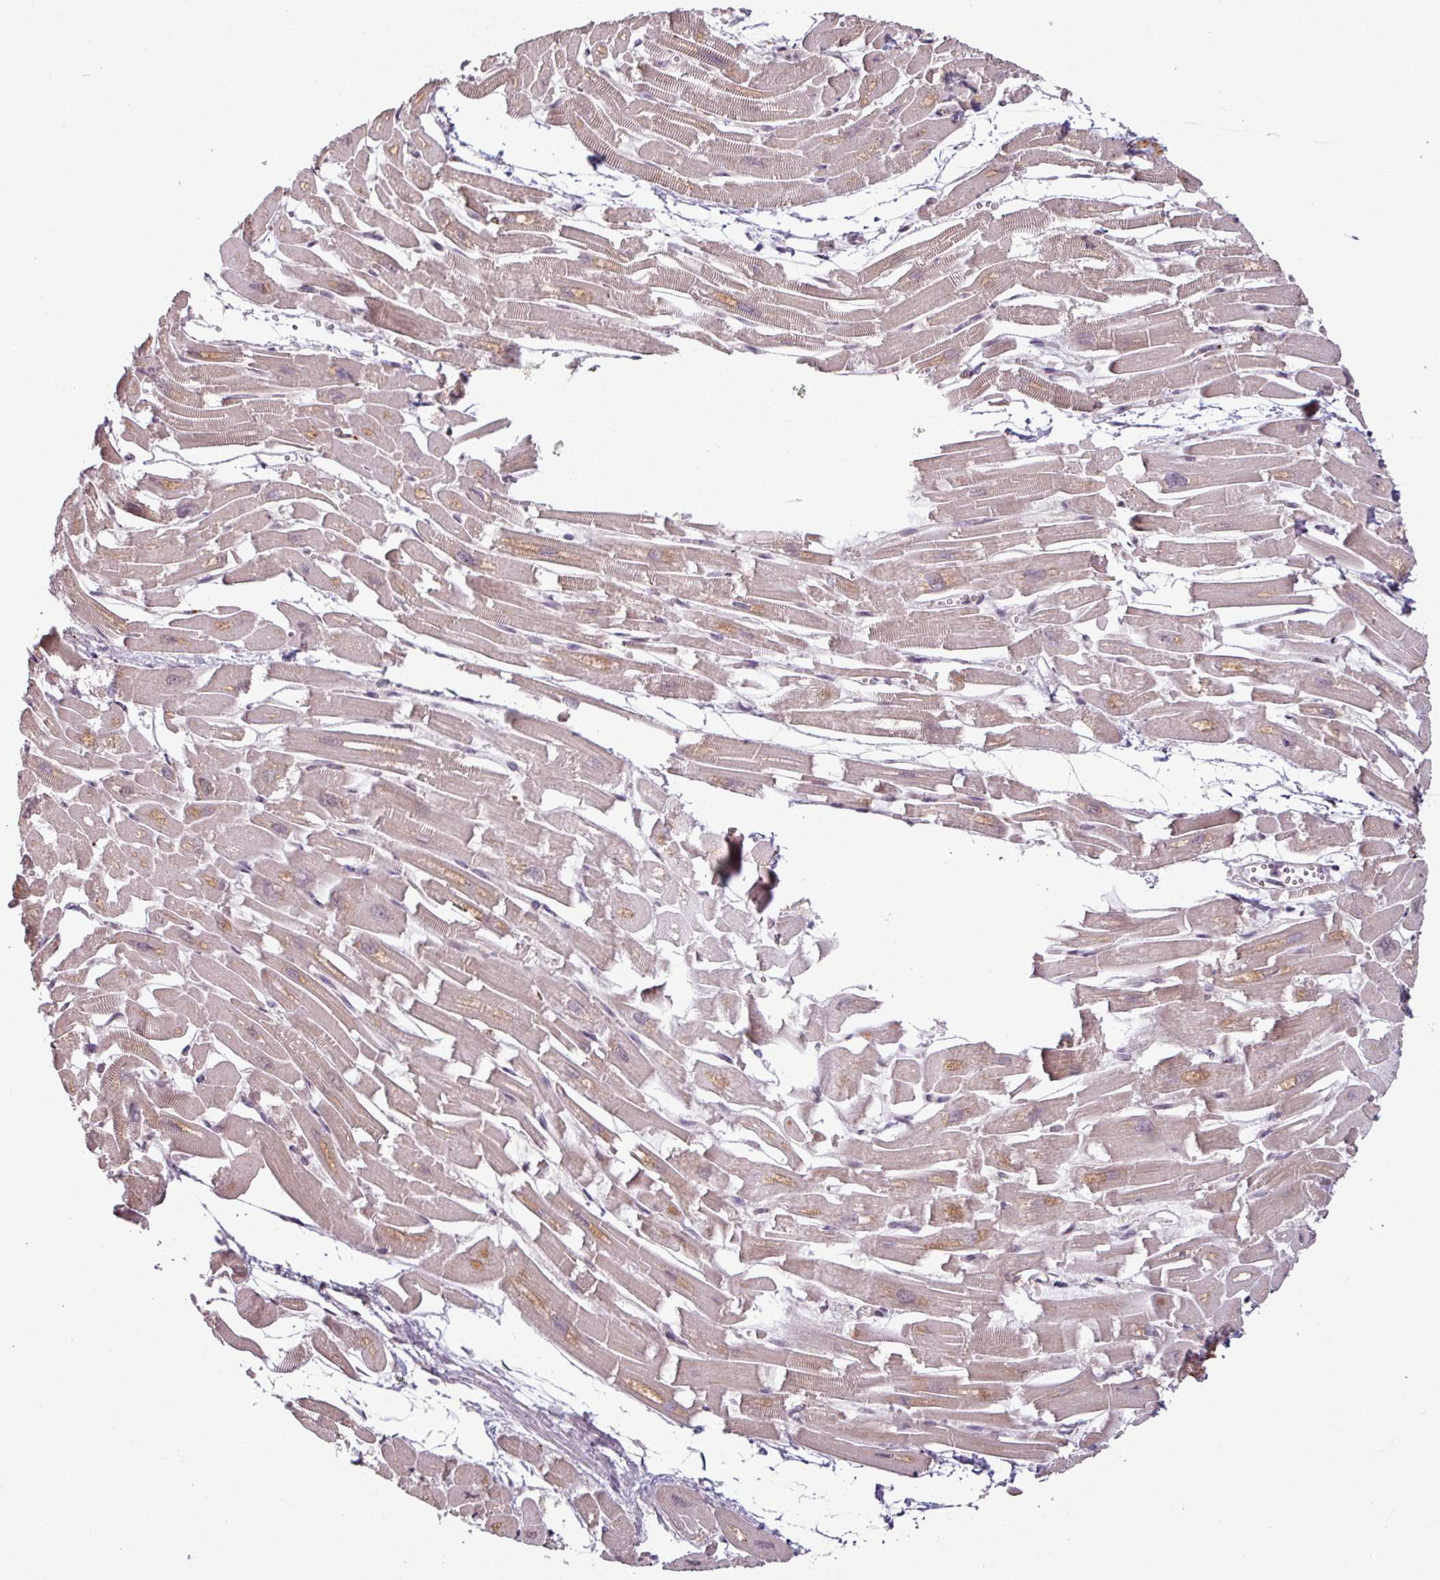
{"staining": {"intensity": "negative", "quantity": "none", "location": "none"}, "tissue": "heart muscle", "cell_type": "Cardiomyocytes", "image_type": "normal", "snomed": [{"axis": "morphology", "description": "Normal tissue, NOS"}, {"axis": "topography", "description": "Heart"}], "caption": "The image reveals no significant positivity in cardiomyocytes of heart muscle.", "gene": "OR6B1", "patient": {"sex": "male", "age": 54}}